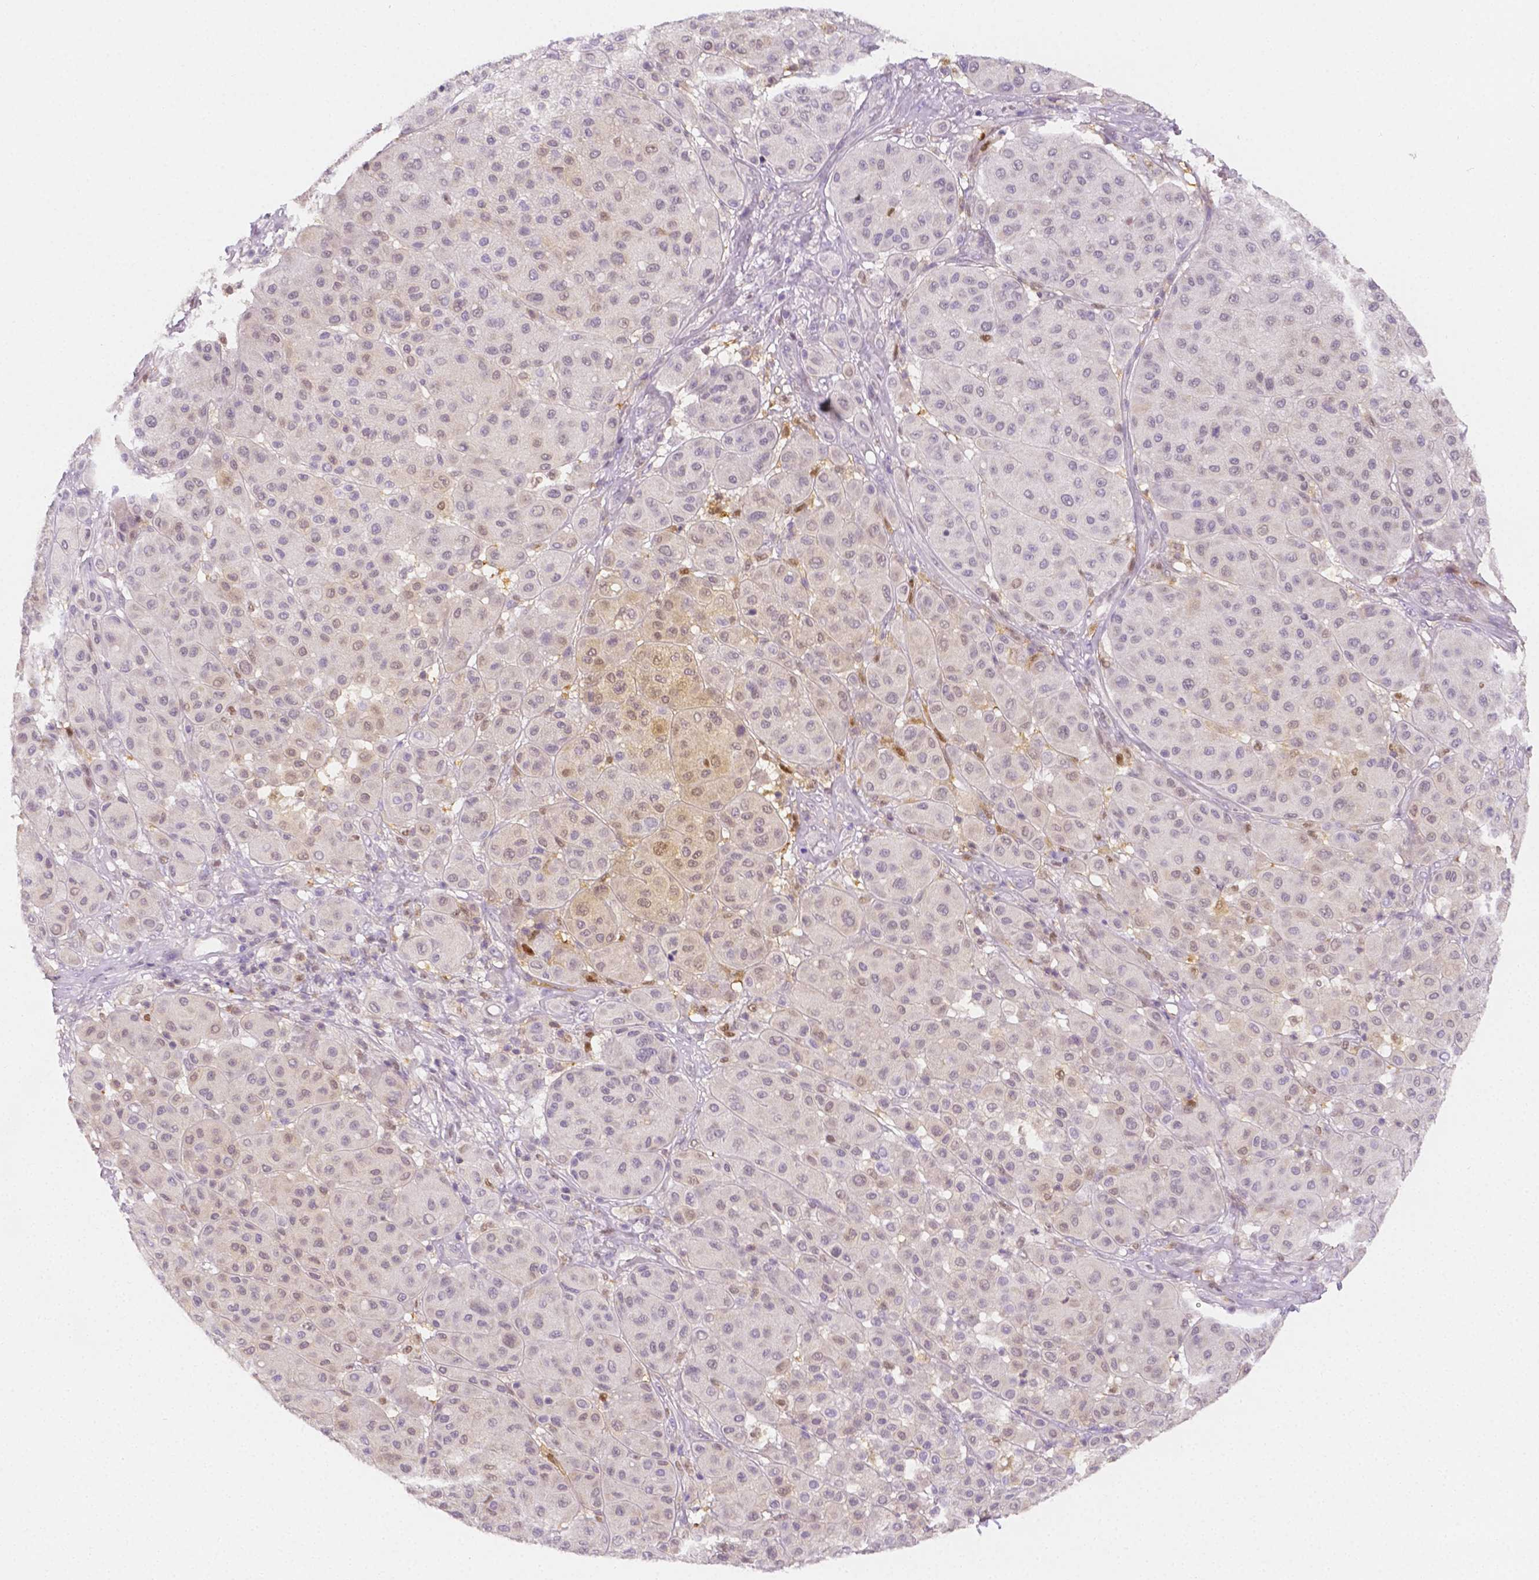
{"staining": {"intensity": "weak", "quantity": "<25%", "location": "cytoplasmic/membranous,nuclear"}, "tissue": "melanoma", "cell_type": "Tumor cells", "image_type": "cancer", "snomed": [{"axis": "morphology", "description": "Malignant melanoma, Metastatic site"}, {"axis": "topography", "description": "Smooth muscle"}], "caption": "DAB immunohistochemical staining of malignant melanoma (metastatic site) exhibits no significant positivity in tumor cells. Brightfield microscopy of IHC stained with DAB (brown) and hematoxylin (blue), captured at high magnification.", "gene": "SGTB", "patient": {"sex": "male", "age": 41}}